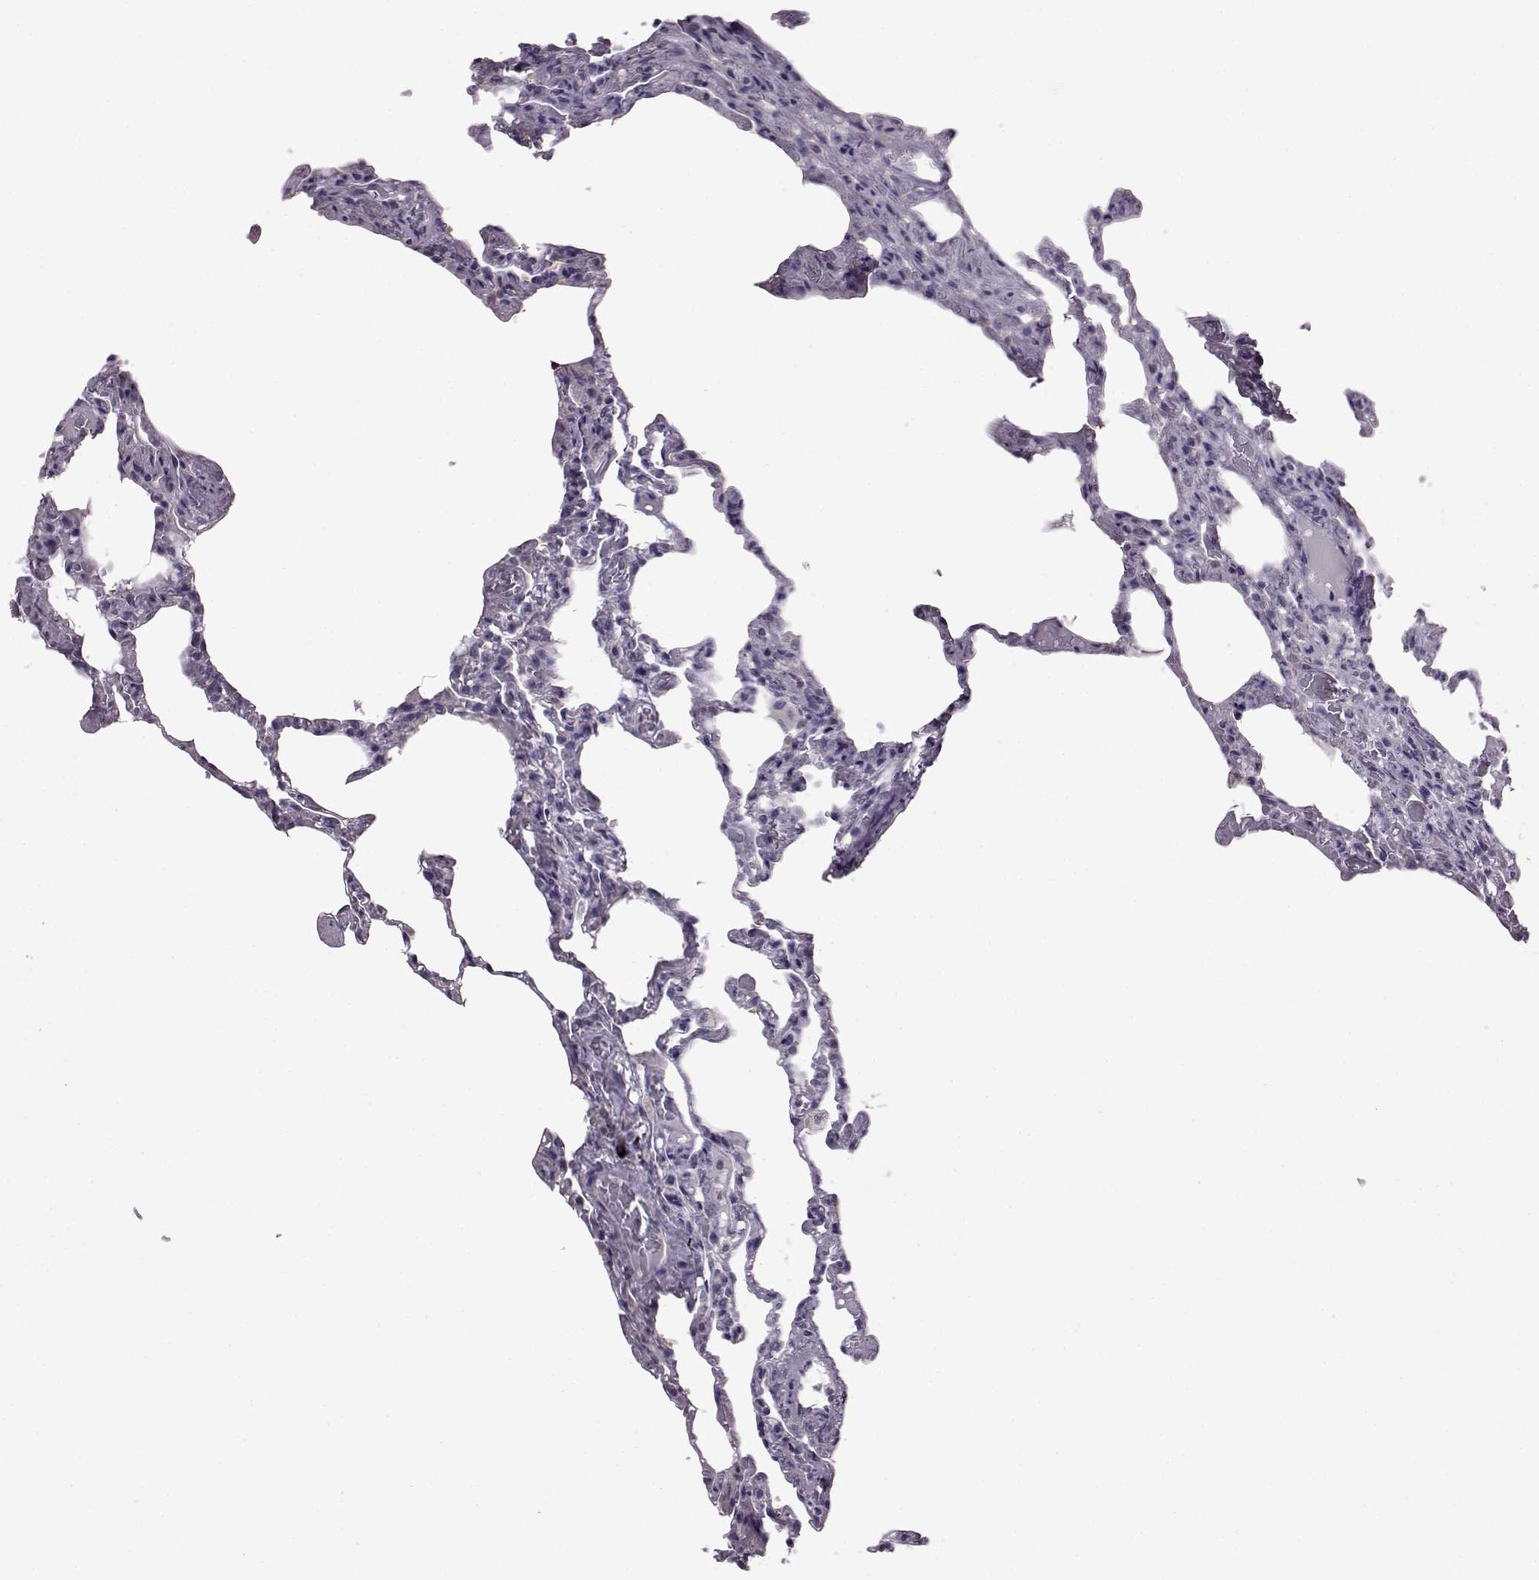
{"staining": {"intensity": "negative", "quantity": "none", "location": "none"}, "tissue": "lung", "cell_type": "Alveolar cells", "image_type": "normal", "snomed": [{"axis": "morphology", "description": "Normal tissue, NOS"}, {"axis": "topography", "description": "Lung"}], "caption": "This is an IHC image of unremarkable lung. There is no positivity in alveolar cells.", "gene": "ADGRG2", "patient": {"sex": "female", "age": 43}}